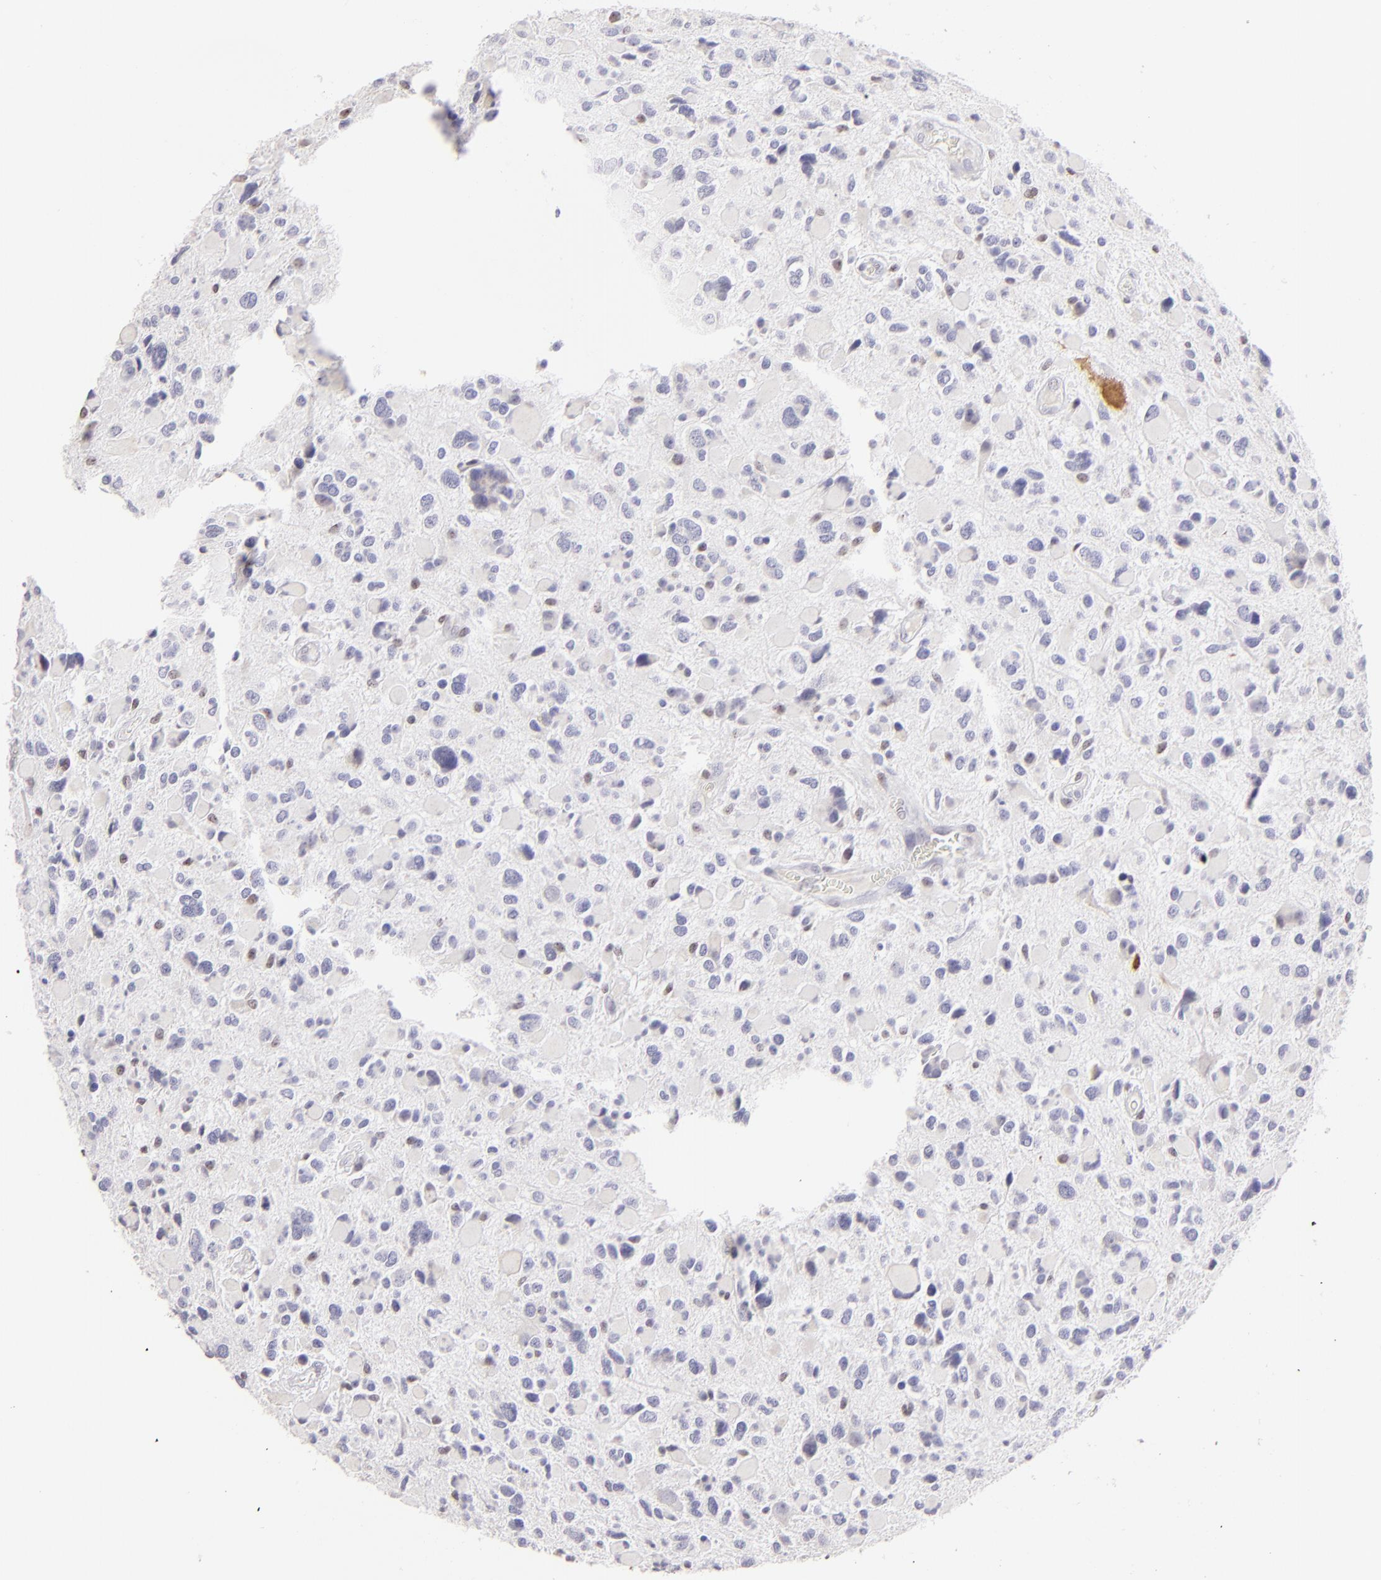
{"staining": {"intensity": "negative", "quantity": "none", "location": "none"}, "tissue": "glioma", "cell_type": "Tumor cells", "image_type": "cancer", "snomed": [{"axis": "morphology", "description": "Glioma, malignant, High grade"}, {"axis": "topography", "description": "Brain"}], "caption": "An immunohistochemistry photomicrograph of glioma is shown. There is no staining in tumor cells of glioma.", "gene": "MAGEA1", "patient": {"sex": "female", "age": 37}}